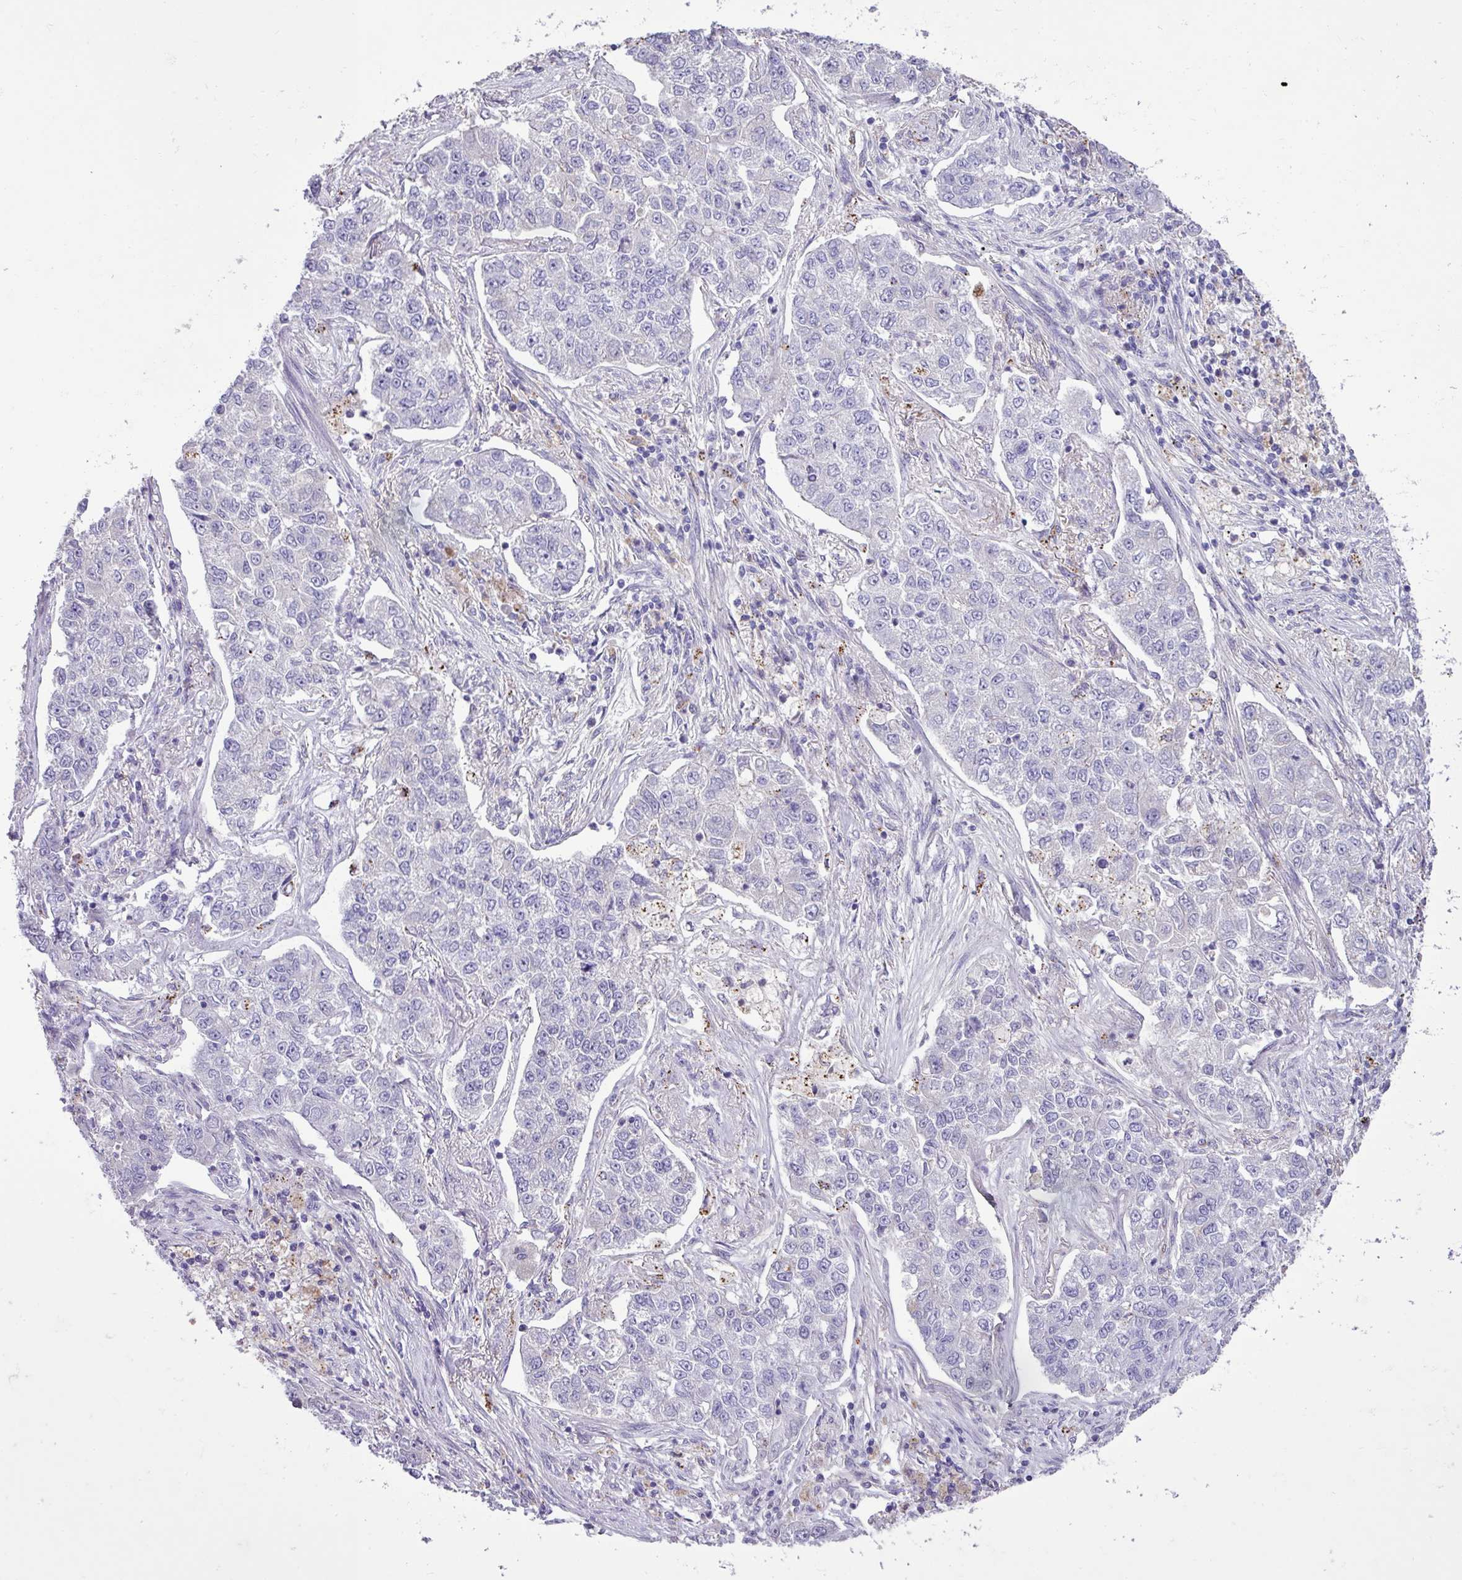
{"staining": {"intensity": "negative", "quantity": "none", "location": "none"}, "tissue": "lung cancer", "cell_type": "Tumor cells", "image_type": "cancer", "snomed": [{"axis": "morphology", "description": "Adenocarcinoma, NOS"}, {"axis": "topography", "description": "Lung"}], "caption": "This image is of lung cancer (adenocarcinoma) stained with IHC to label a protein in brown with the nuclei are counter-stained blue. There is no staining in tumor cells. The staining was performed using DAB (3,3'-diaminobenzidine) to visualize the protein expression in brown, while the nuclei were stained in blue with hematoxylin (Magnification: 20x).", "gene": "CD248", "patient": {"sex": "male", "age": 49}}